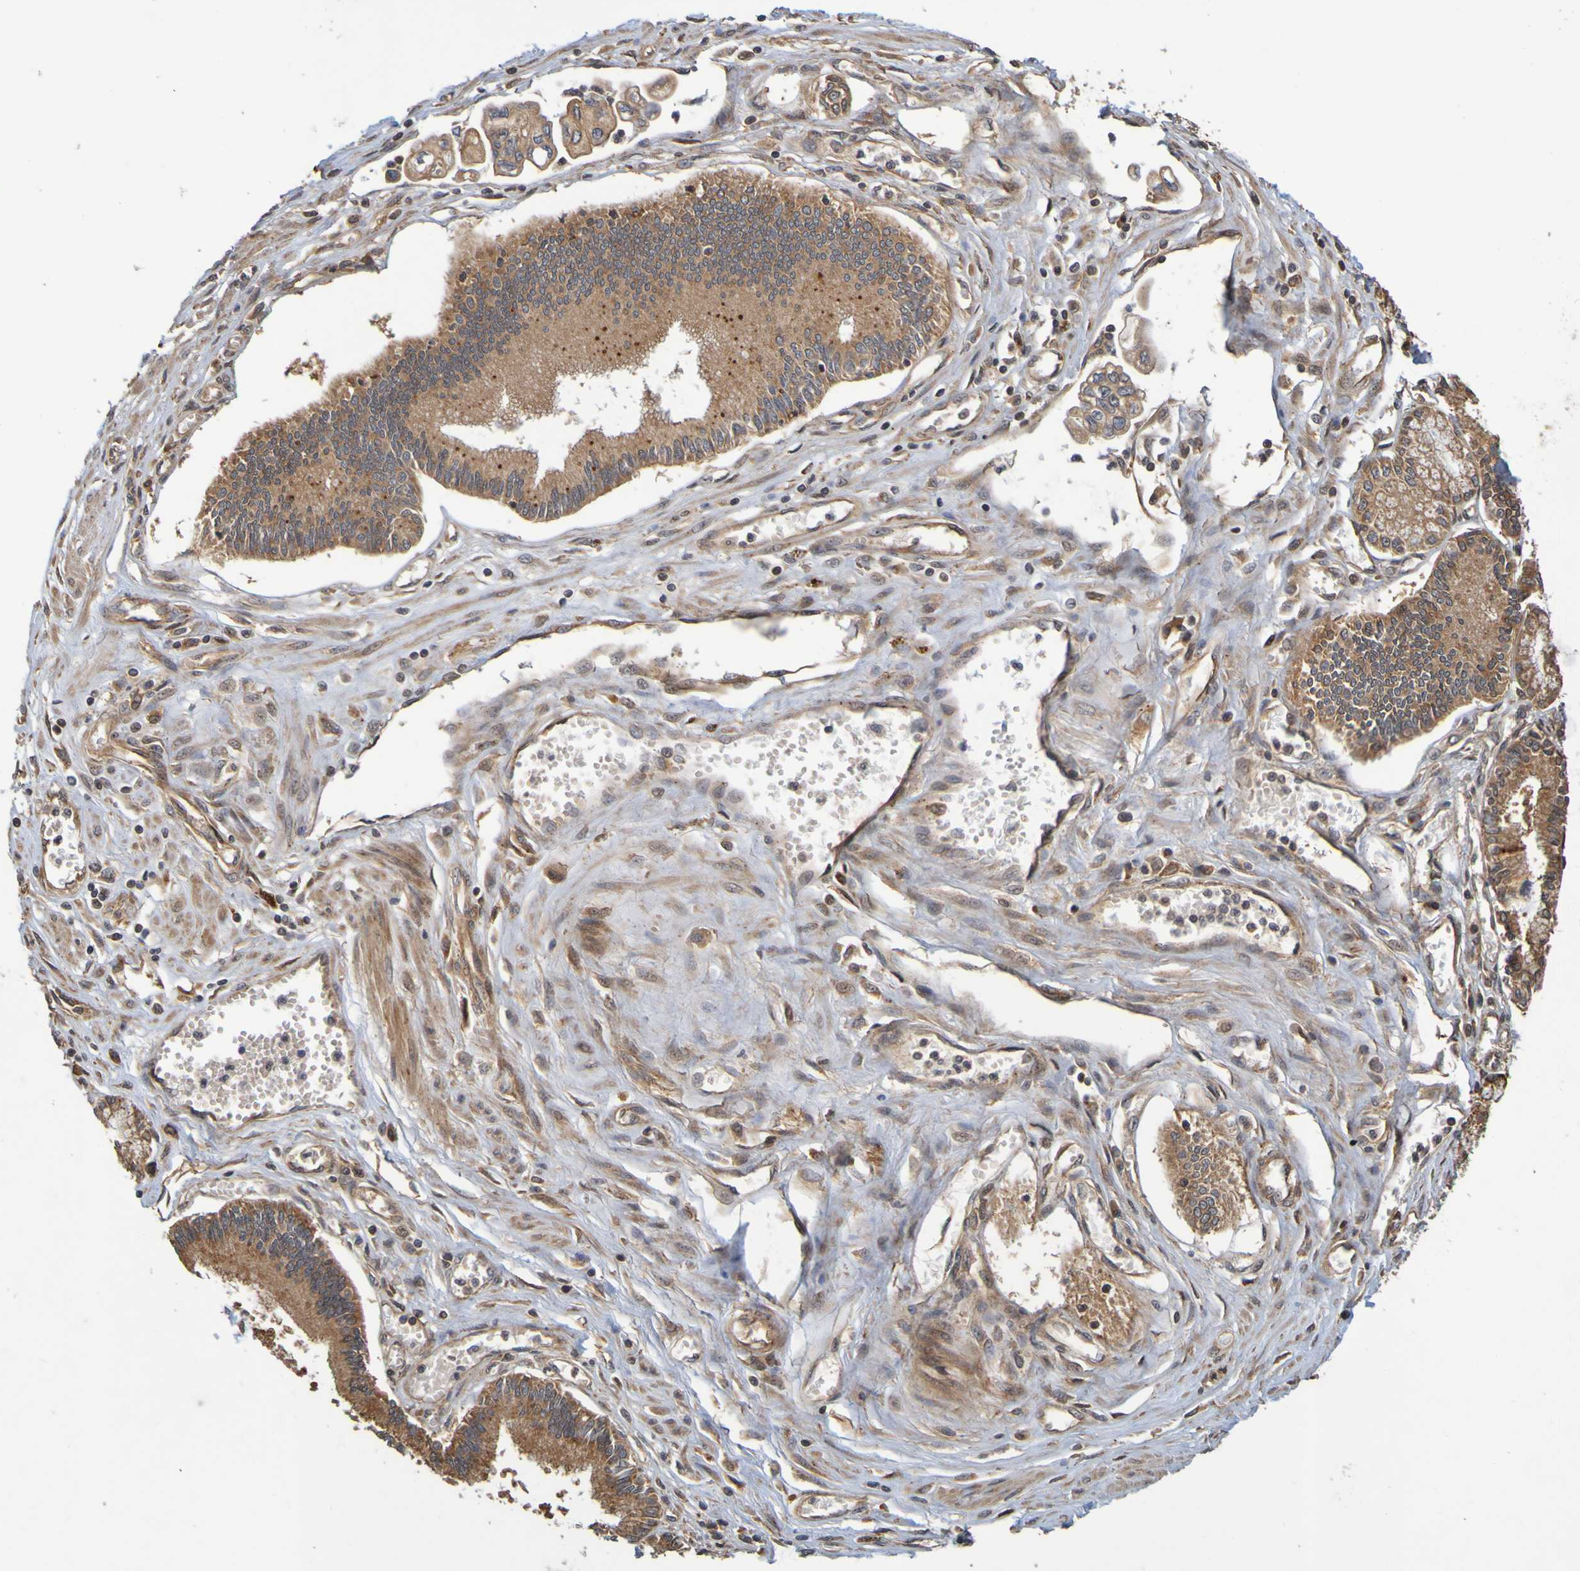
{"staining": {"intensity": "strong", "quantity": ">75%", "location": "cytoplasmic/membranous"}, "tissue": "pancreatic cancer", "cell_type": "Tumor cells", "image_type": "cancer", "snomed": [{"axis": "morphology", "description": "Adenocarcinoma, NOS"}, {"axis": "topography", "description": "Pancreas"}], "caption": "DAB immunohistochemical staining of adenocarcinoma (pancreatic) displays strong cytoplasmic/membranous protein staining in about >75% of tumor cells.", "gene": "OCRL", "patient": {"sex": "male", "age": 56}}